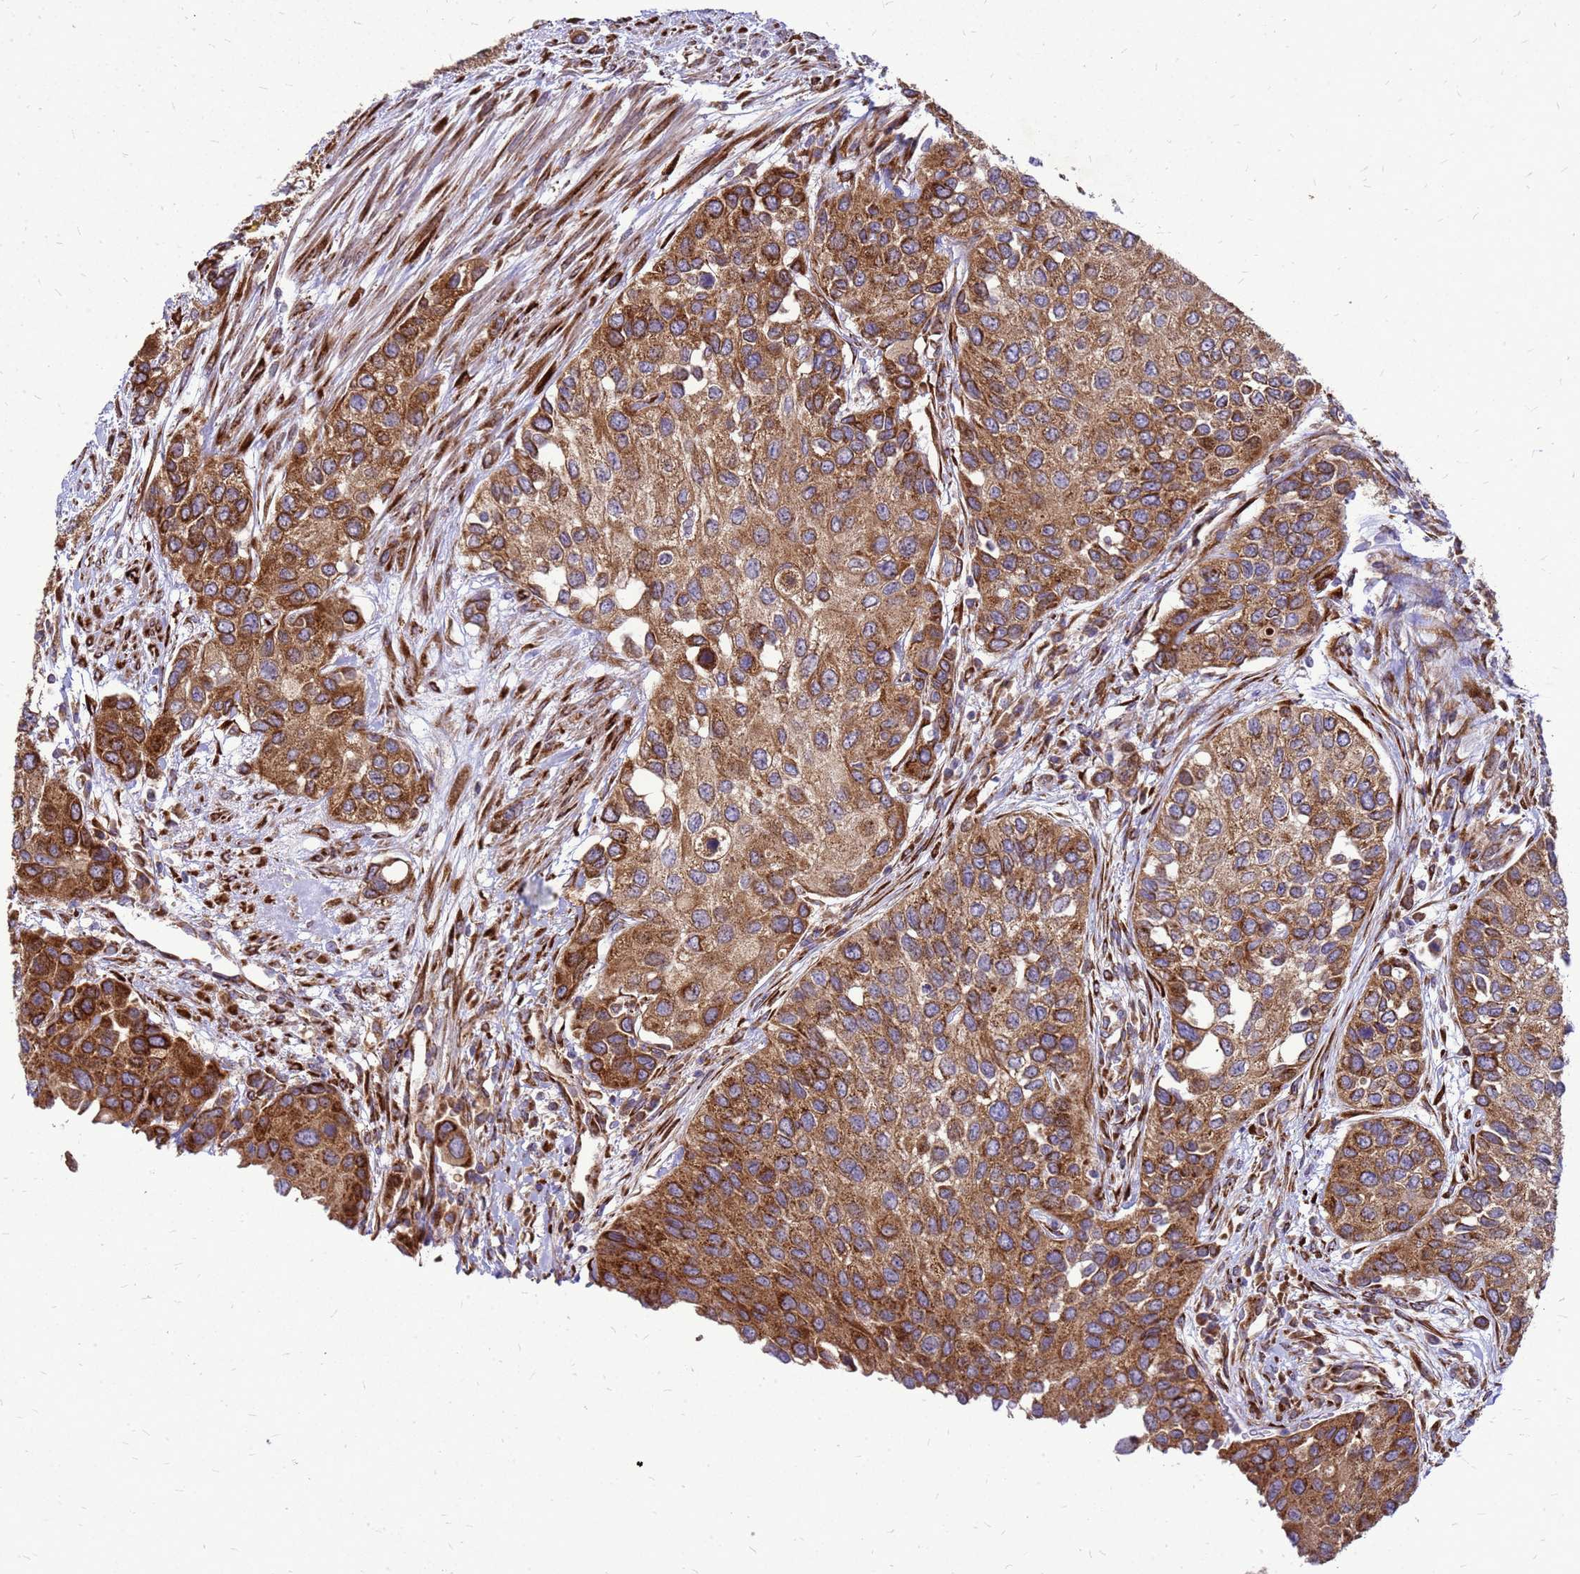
{"staining": {"intensity": "moderate", "quantity": ">75%", "location": "cytoplasmic/membranous"}, "tissue": "urothelial cancer", "cell_type": "Tumor cells", "image_type": "cancer", "snomed": [{"axis": "morphology", "description": "Normal tissue, NOS"}, {"axis": "morphology", "description": "Urothelial carcinoma, High grade"}, {"axis": "topography", "description": "Vascular tissue"}, {"axis": "topography", "description": "Urinary bladder"}], "caption": "An IHC photomicrograph of tumor tissue is shown. Protein staining in brown shows moderate cytoplasmic/membranous positivity in urothelial cancer within tumor cells. The staining was performed using DAB, with brown indicating positive protein expression. Nuclei are stained blue with hematoxylin.", "gene": "FSTL4", "patient": {"sex": "female", "age": 56}}